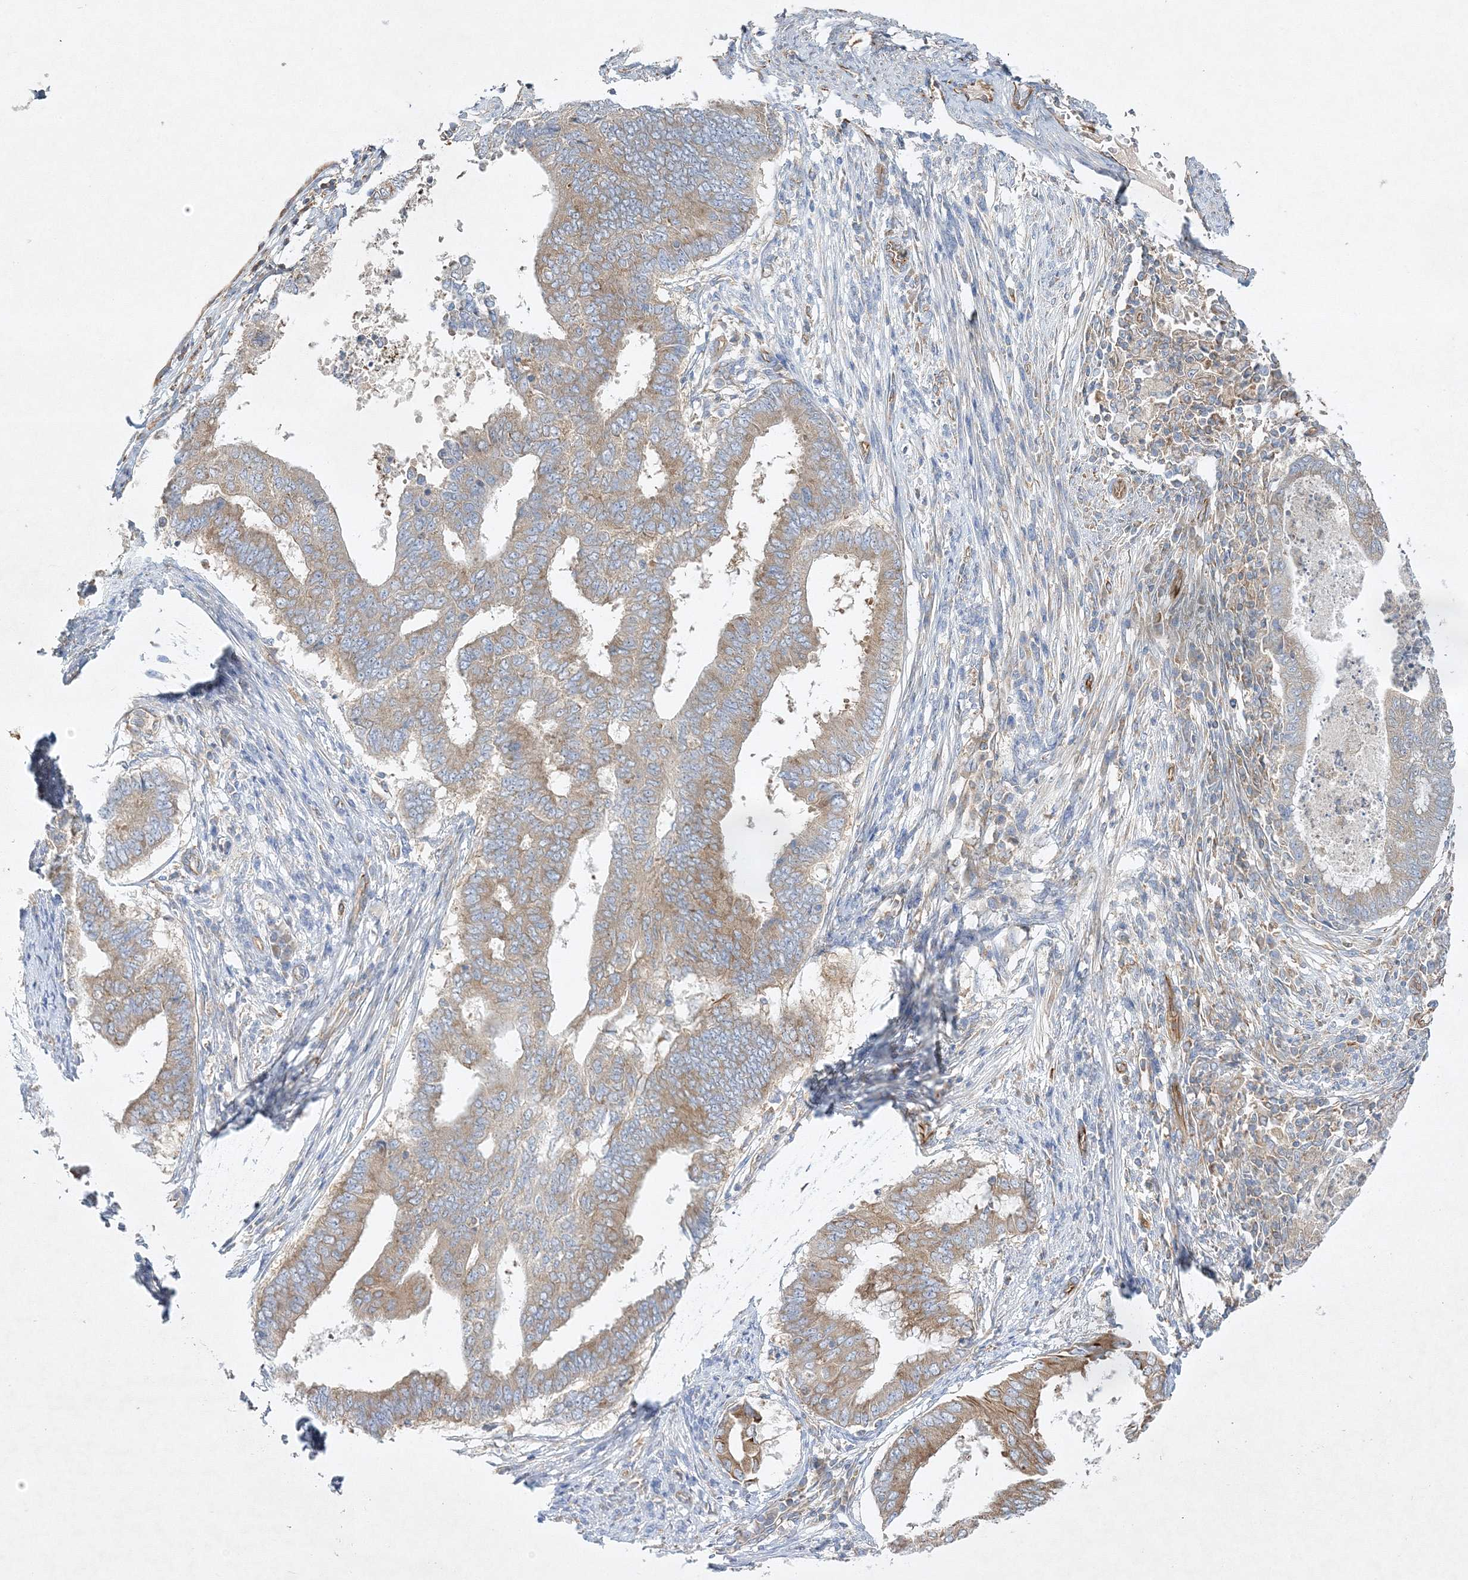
{"staining": {"intensity": "moderate", "quantity": ">75%", "location": "cytoplasmic/membranous"}, "tissue": "endometrial cancer", "cell_type": "Tumor cells", "image_type": "cancer", "snomed": [{"axis": "morphology", "description": "Polyp, NOS"}, {"axis": "morphology", "description": "Adenocarcinoma, NOS"}, {"axis": "morphology", "description": "Adenoma, NOS"}, {"axis": "topography", "description": "Endometrium"}], "caption": "Tumor cells display moderate cytoplasmic/membranous expression in approximately >75% of cells in endometrial adenoma.", "gene": "WDR37", "patient": {"sex": "female", "age": 79}}